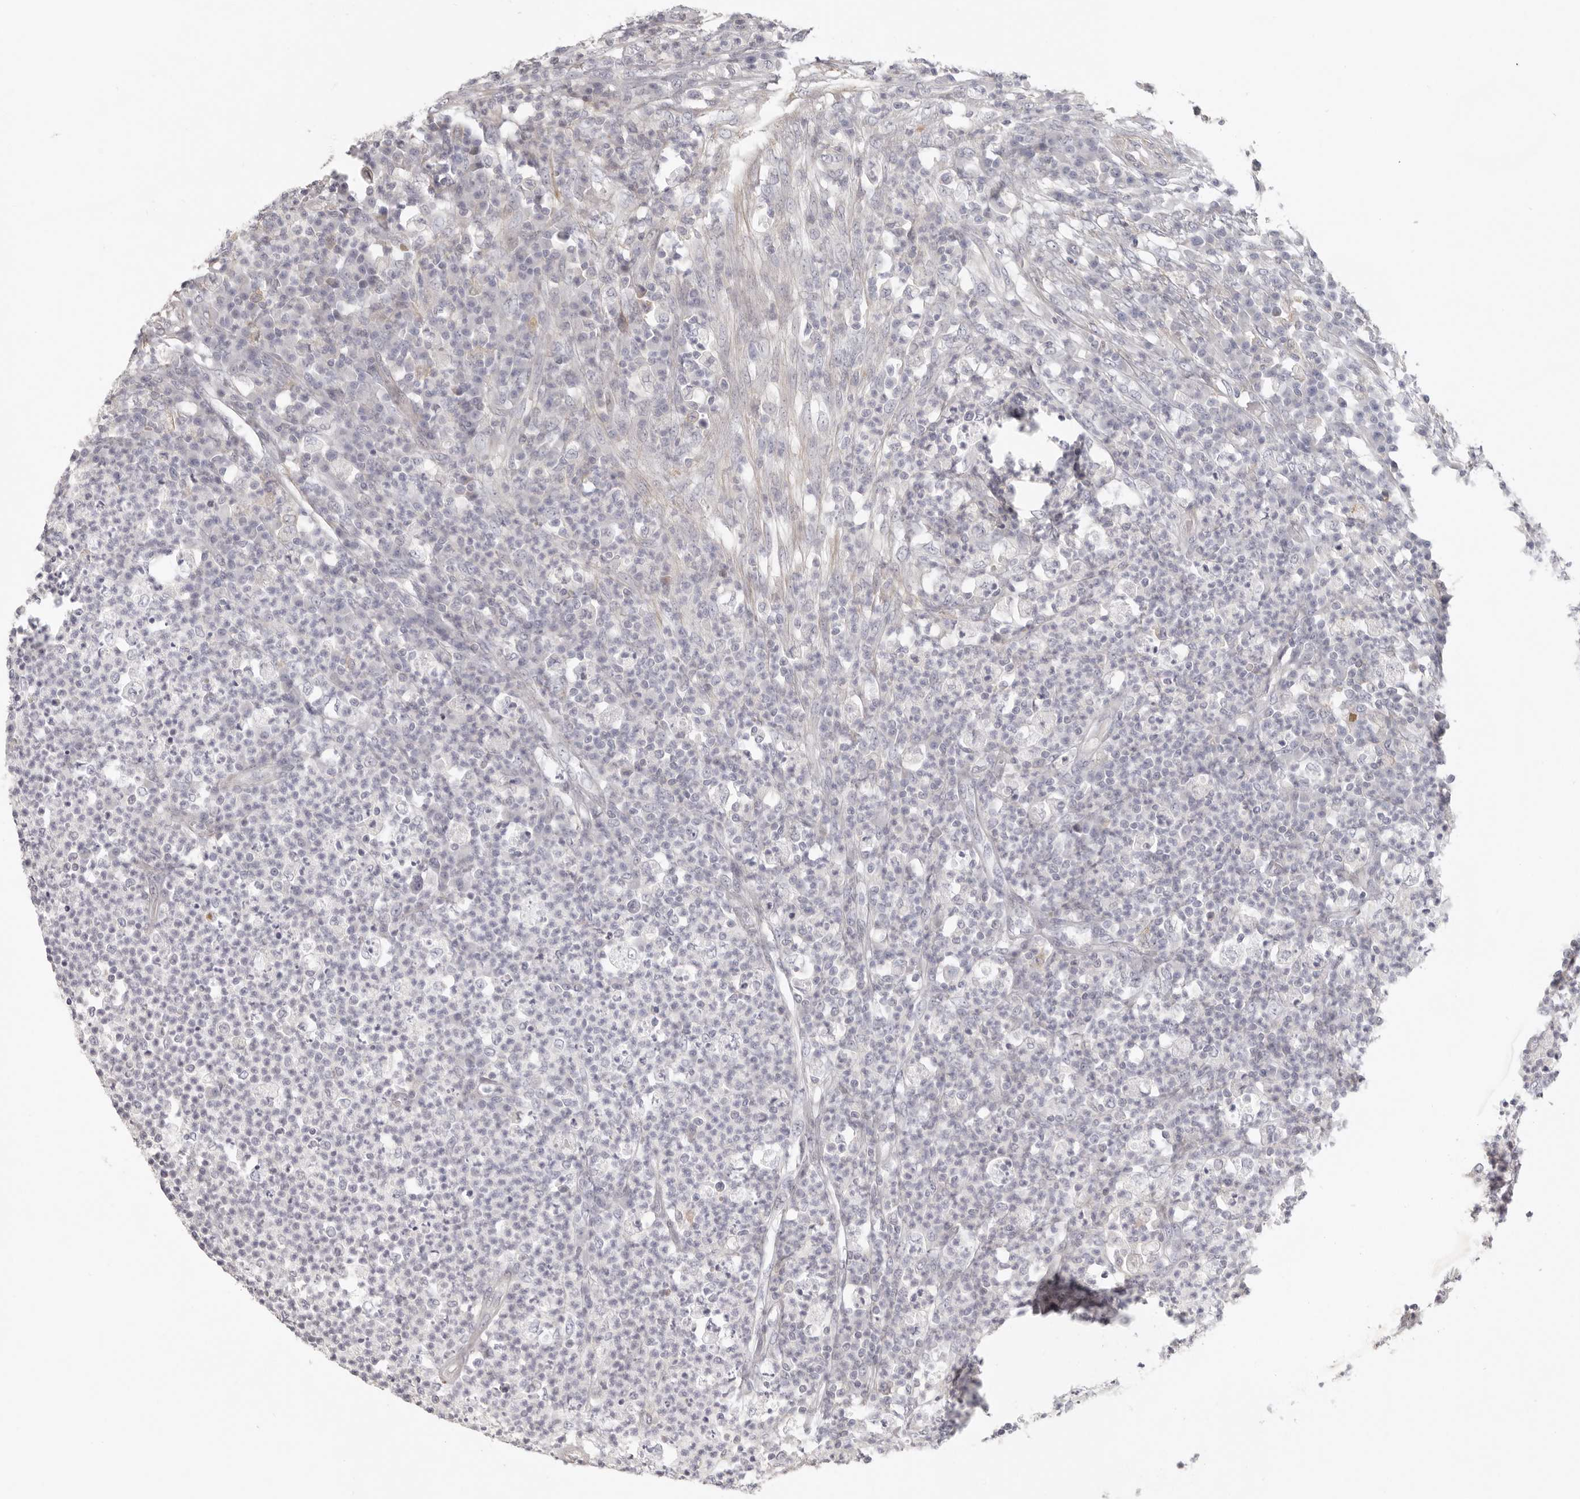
{"staining": {"intensity": "weak", "quantity": "<25%", "location": "cytoplasmic/membranous"}, "tissue": "colorectal cancer", "cell_type": "Tumor cells", "image_type": "cancer", "snomed": [{"axis": "morphology", "description": "Adenocarcinoma, NOS"}, {"axis": "topography", "description": "Colon"}], "caption": "This is an immunohistochemistry micrograph of adenocarcinoma (colorectal). There is no expression in tumor cells.", "gene": "RXFP1", "patient": {"sex": "male", "age": 83}}